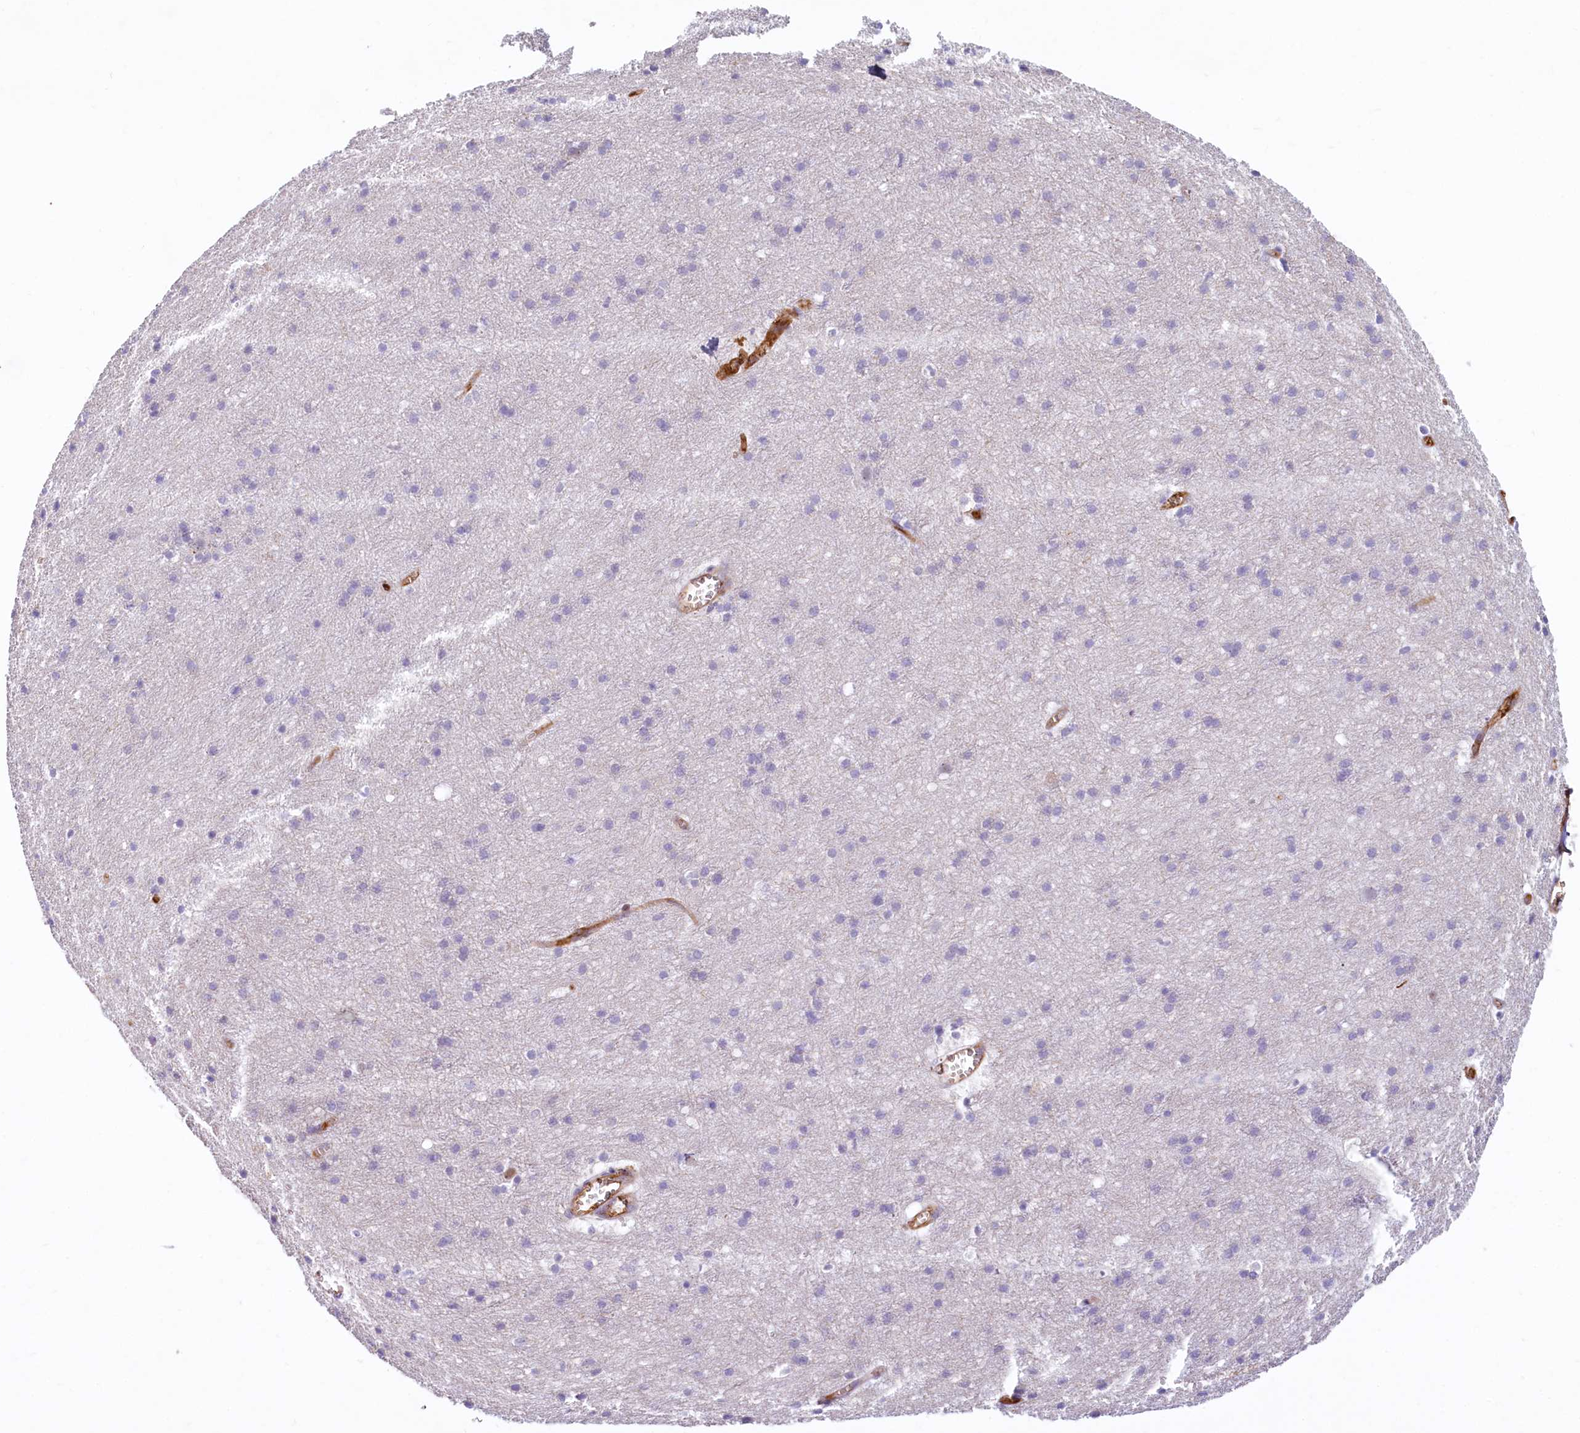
{"staining": {"intensity": "strong", "quantity": "25%-75%", "location": "cytoplasmic/membranous"}, "tissue": "cerebral cortex", "cell_type": "Endothelial cells", "image_type": "normal", "snomed": [{"axis": "morphology", "description": "Normal tissue, NOS"}, {"axis": "topography", "description": "Cerebral cortex"}], "caption": "A histopathology image showing strong cytoplasmic/membranous positivity in approximately 25%-75% of endothelial cells in normal cerebral cortex, as visualized by brown immunohistochemical staining.", "gene": "PROCR", "patient": {"sex": "male", "age": 54}}